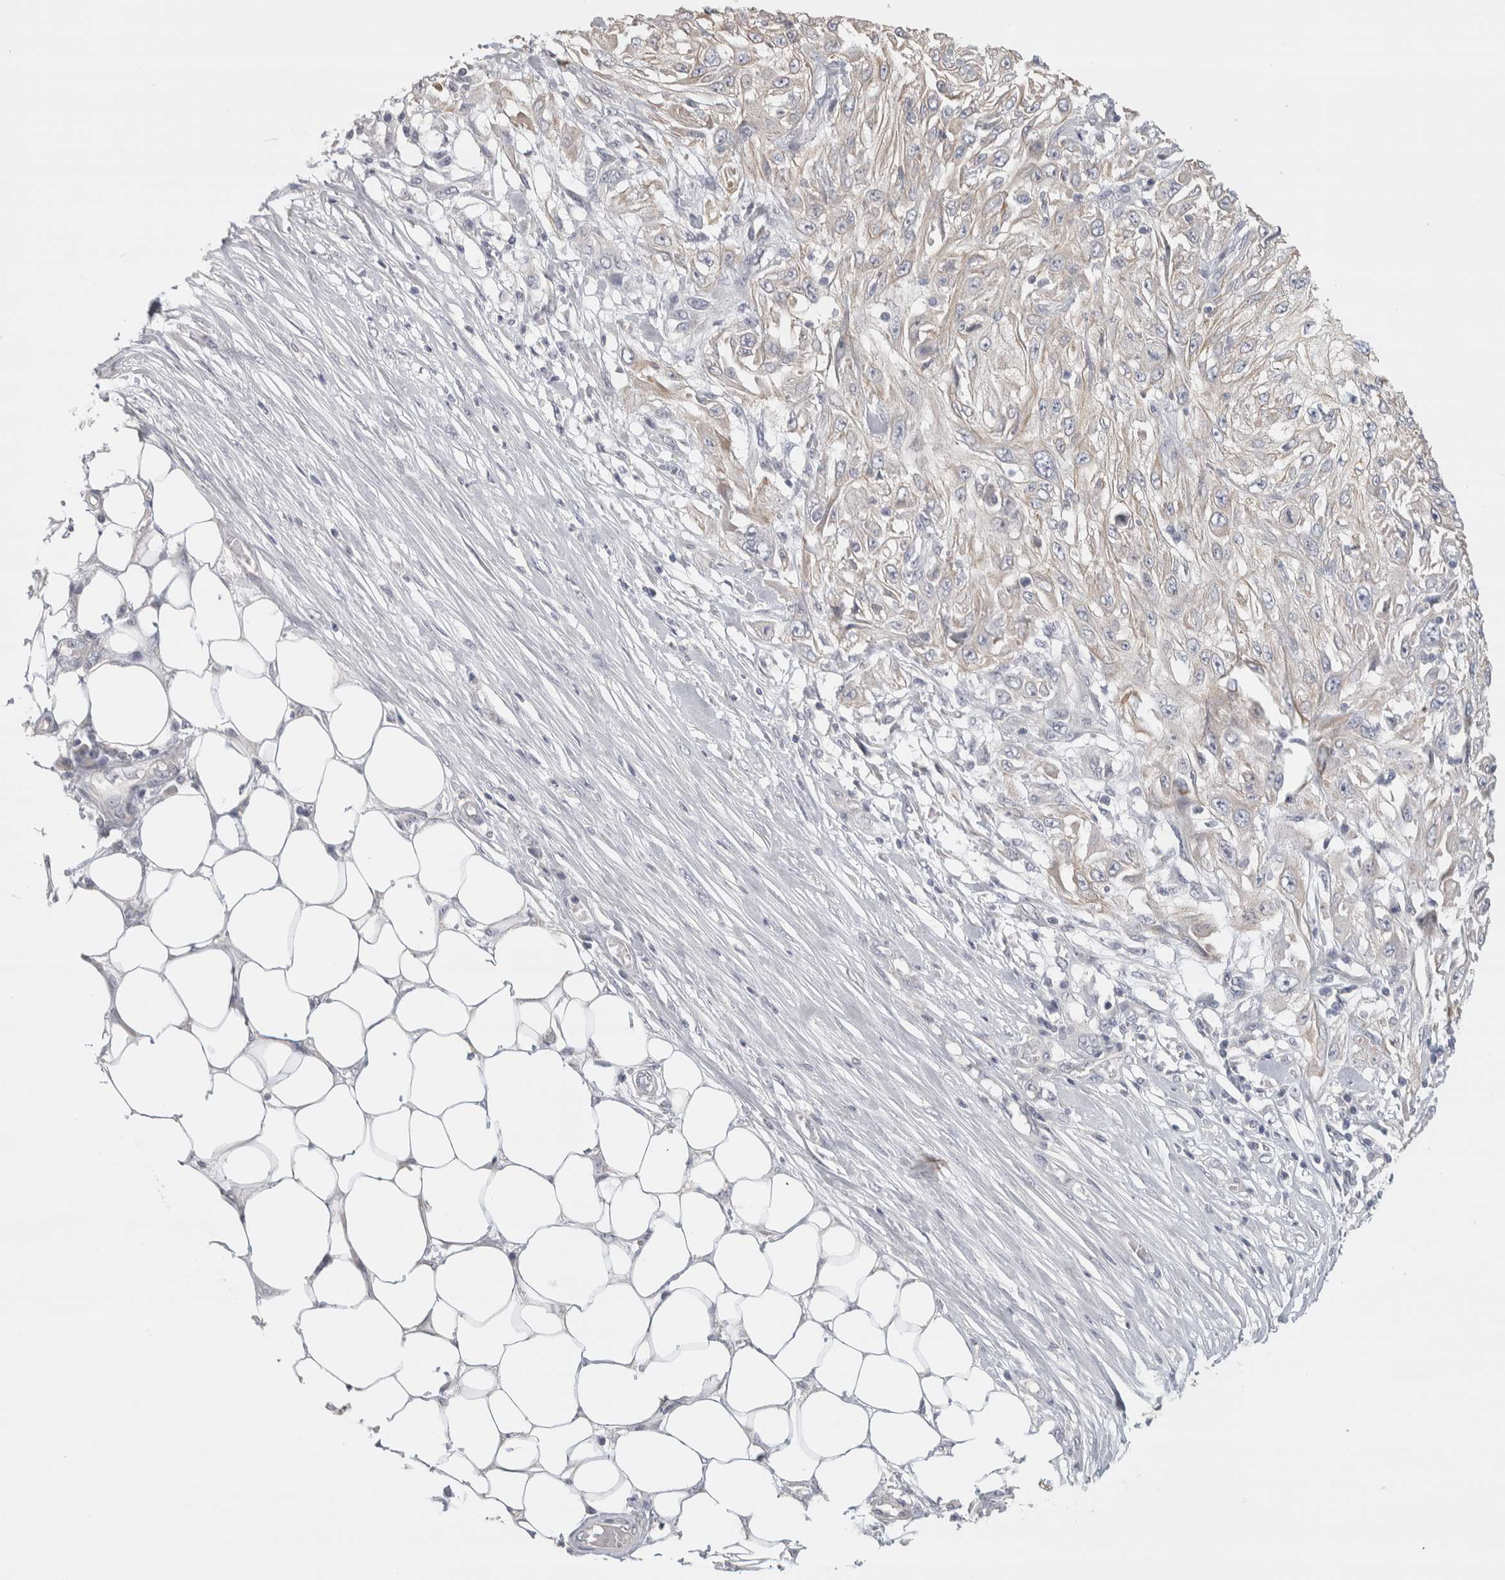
{"staining": {"intensity": "weak", "quantity": "<25%", "location": "cytoplasmic/membranous"}, "tissue": "skin cancer", "cell_type": "Tumor cells", "image_type": "cancer", "snomed": [{"axis": "morphology", "description": "Squamous cell carcinoma, NOS"}, {"axis": "morphology", "description": "Squamous cell carcinoma, metastatic, NOS"}, {"axis": "topography", "description": "Skin"}, {"axis": "topography", "description": "Lymph node"}], "caption": "Immunohistochemistry (IHC) histopathology image of neoplastic tissue: human skin cancer stained with DAB (3,3'-diaminobenzidine) displays no significant protein expression in tumor cells.", "gene": "DCXR", "patient": {"sex": "male", "age": 75}}